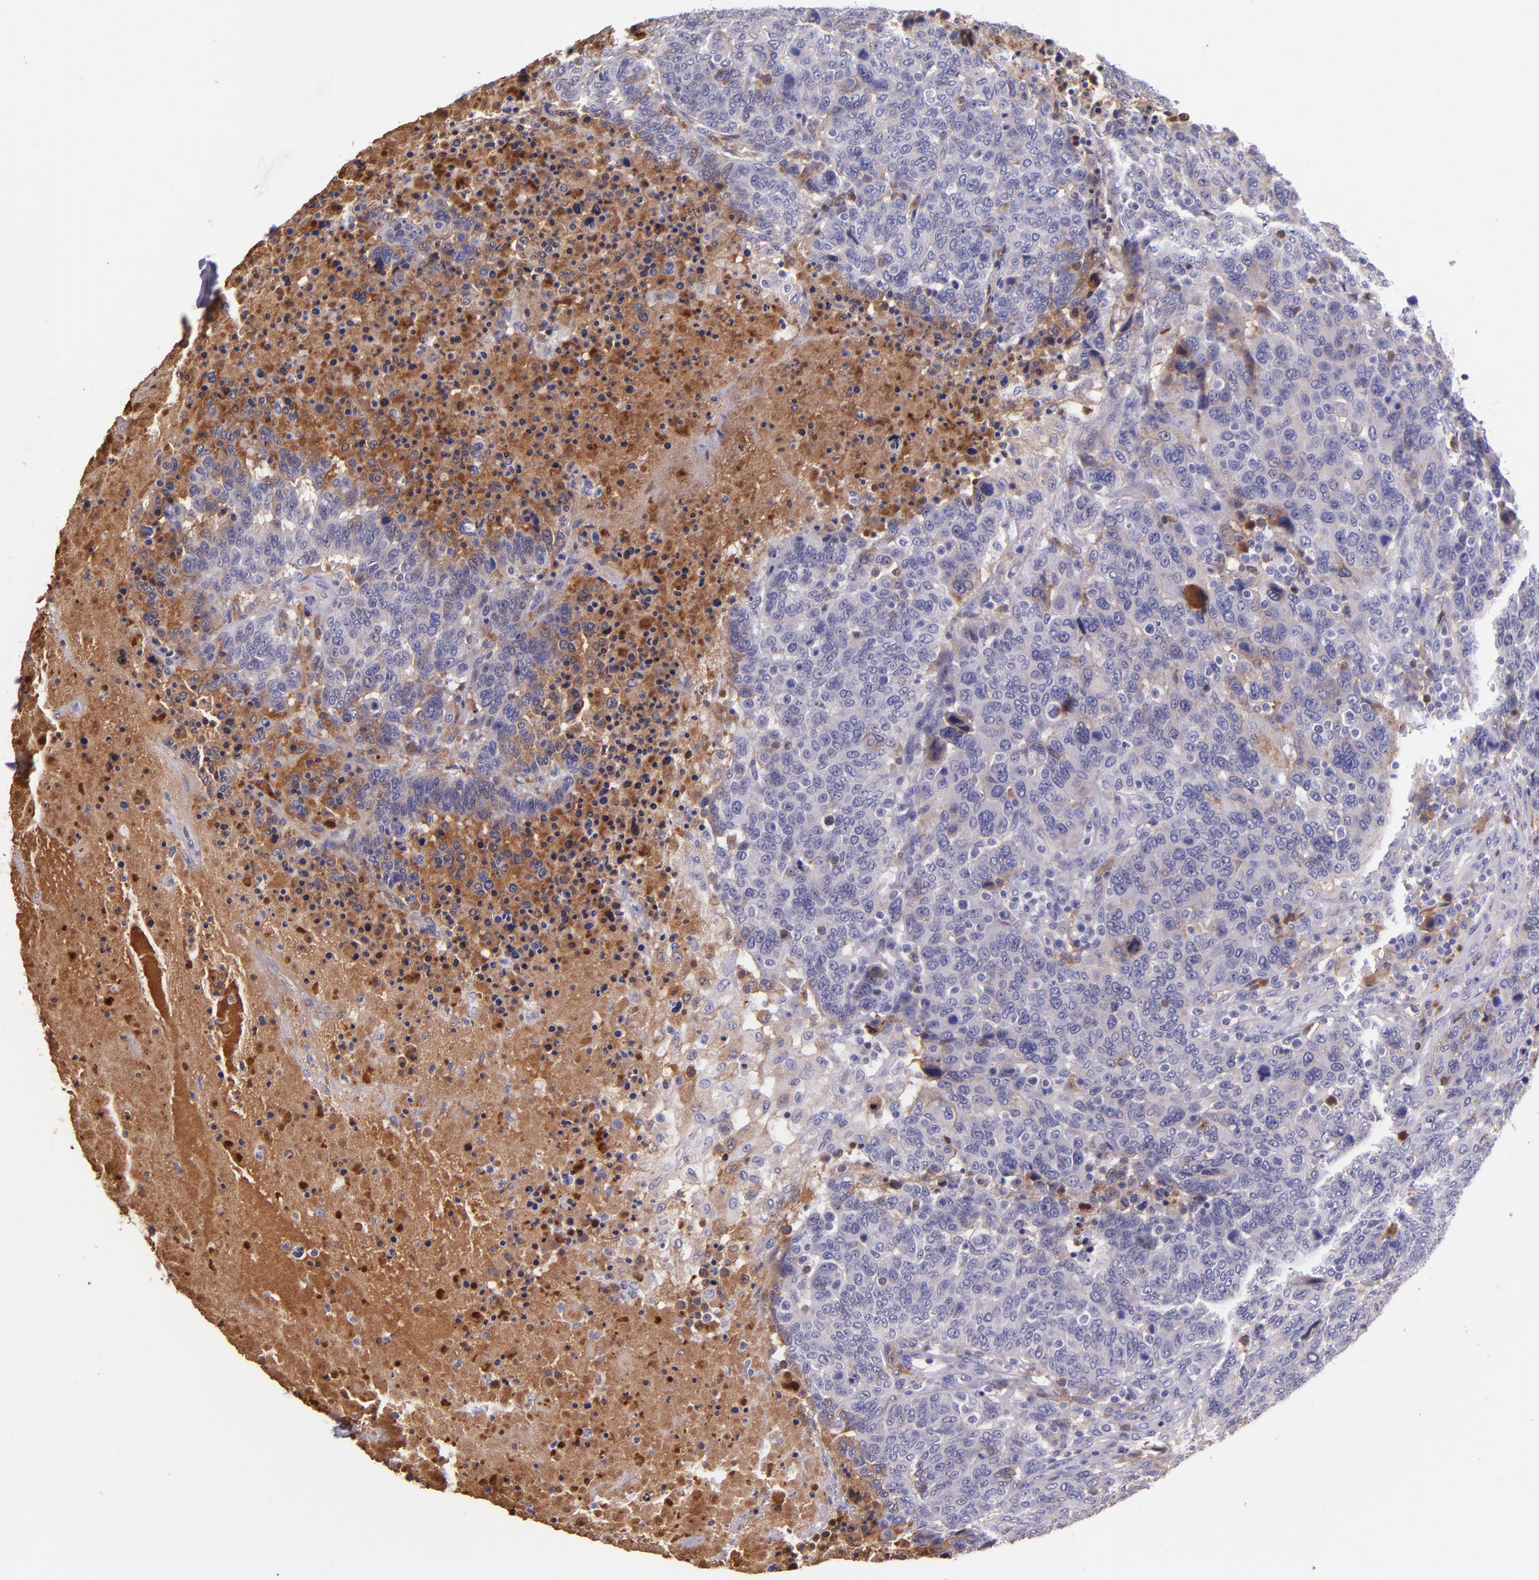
{"staining": {"intensity": "moderate", "quantity": "<25%", "location": "cytoplasmic/membranous"}, "tissue": "breast cancer", "cell_type": "Tumor cells", "image_type": "cancer", "snomed": [{"axis": "morphology", "description": "Duct carcinoma"}, {"axis": "topography", "description": "Breast"}], "caption": "Immunohistochemistry (IHC) histopathology image of neoplastic tissue: human breast invasive ductal carcinoma stained using immunohistochemistry (IHC) demonstrates low levels of moderate protein expression localized specifically in the cytoplasmic/membranous of tumor cells, appearing as a cytoplasmic/membranous brown color.", "gene": "KNG1", "patient": {"sex": "female", "age": 37}}